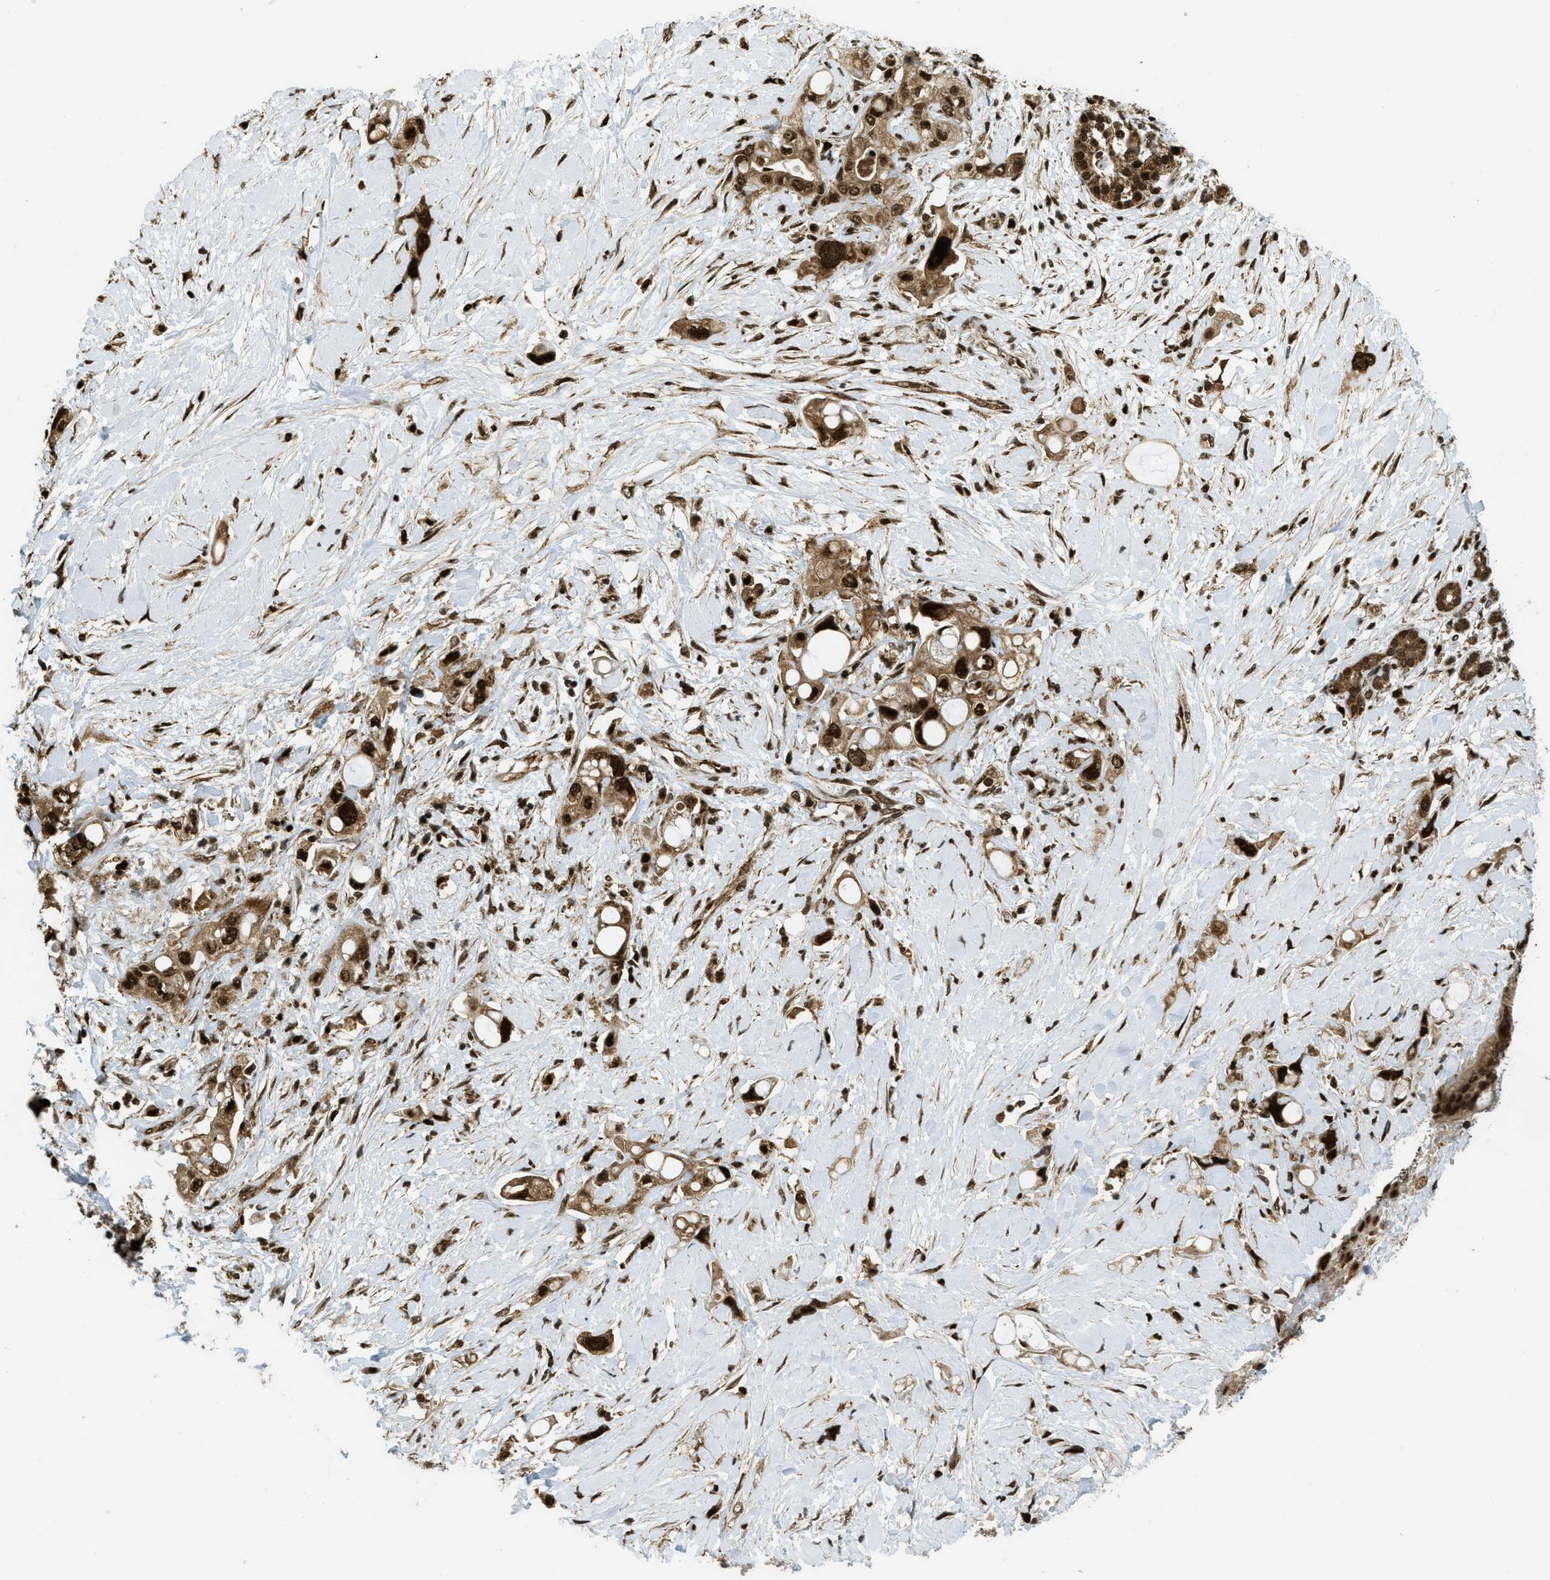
{"staining": {"intensity": "strong", "quantity": ">75%", "location": "cytoplasmic/membranous,nuclear"}, "tissue": "pancreatic cancer", "cell_type": "Tumor cells", "image_type": "cancer", "snomed": [{"axis": "morphology", "description": "Adenocarcinoma, NOS"}, {"axis": "topography", "description": "Pancreas"}], "caption": "A micrograph showing strong cytoplasmic/membranous and nuclear positivity in approximately >75% of tumor cells in pancreatic adenocarcinoma, as visualized by brown immunohistochemical staining.", "gene": "TNPO1", "patient": {"sex": "female", "age": 56}}